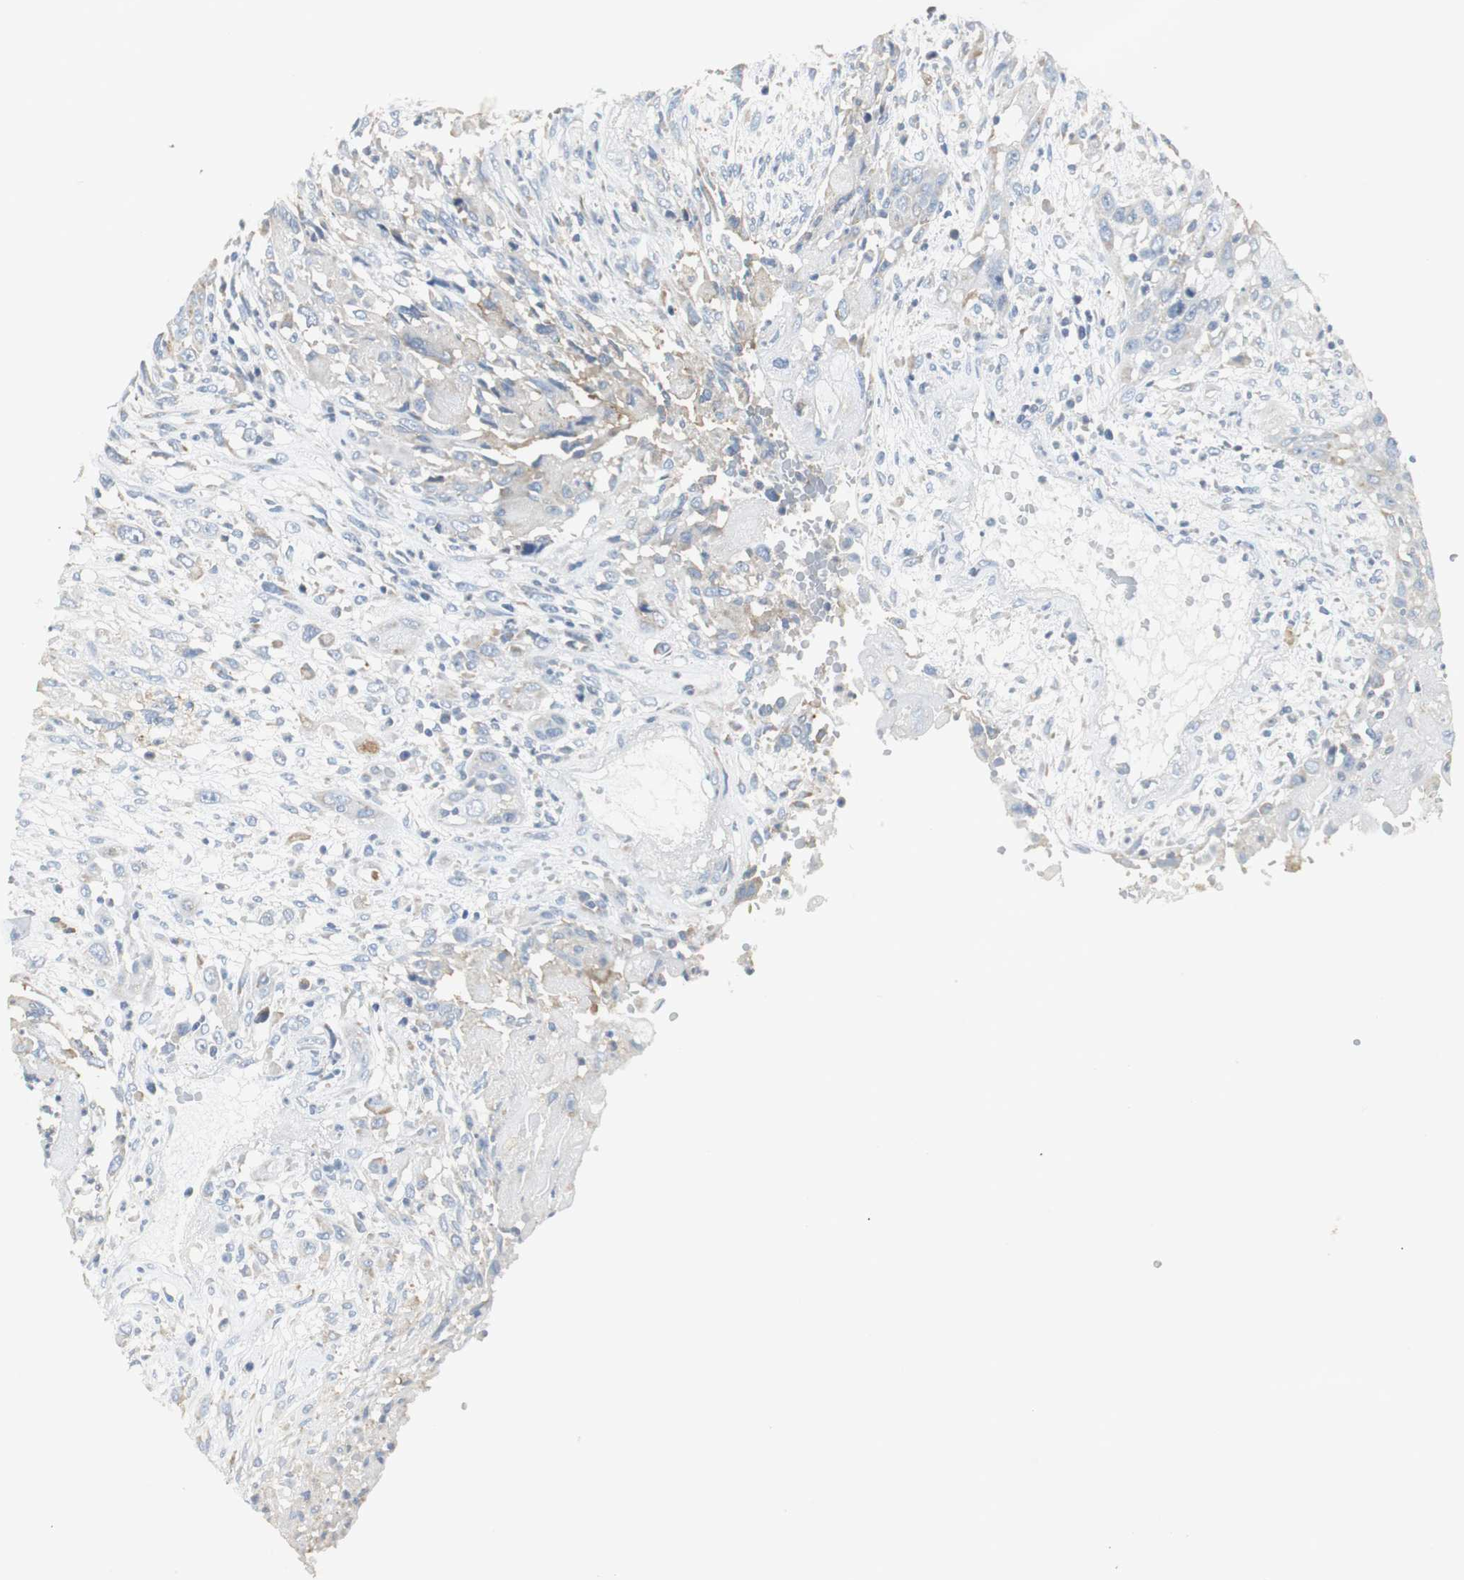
{"staining": {"intensity": "weak", "quantity": "25%-75%", "location": "cytoplasmic/membranous"}, "tissue": "head and neck cancer", "cell_type": "Tumor cells", "image_type": "cancer", "snomed": [{"axis": "morphology", "description": "Necrosis, NOS"}, {"axis": "morphology", "description": "Neoplasm, malignant, NOS"}, {"axis": "topography", "description": "Salivary gland"}, {"axis": "topography", "description": "Head-Neck"}], "caption": "IHC image of human head and neck cancer stained for a protein (brown), which displays low levels of weak cytoplasmic/membranous positivity in about 25%-75% of tumor cells.", "gene": "SLC2A5", "patient": {"sex": "male", "age": 43}}